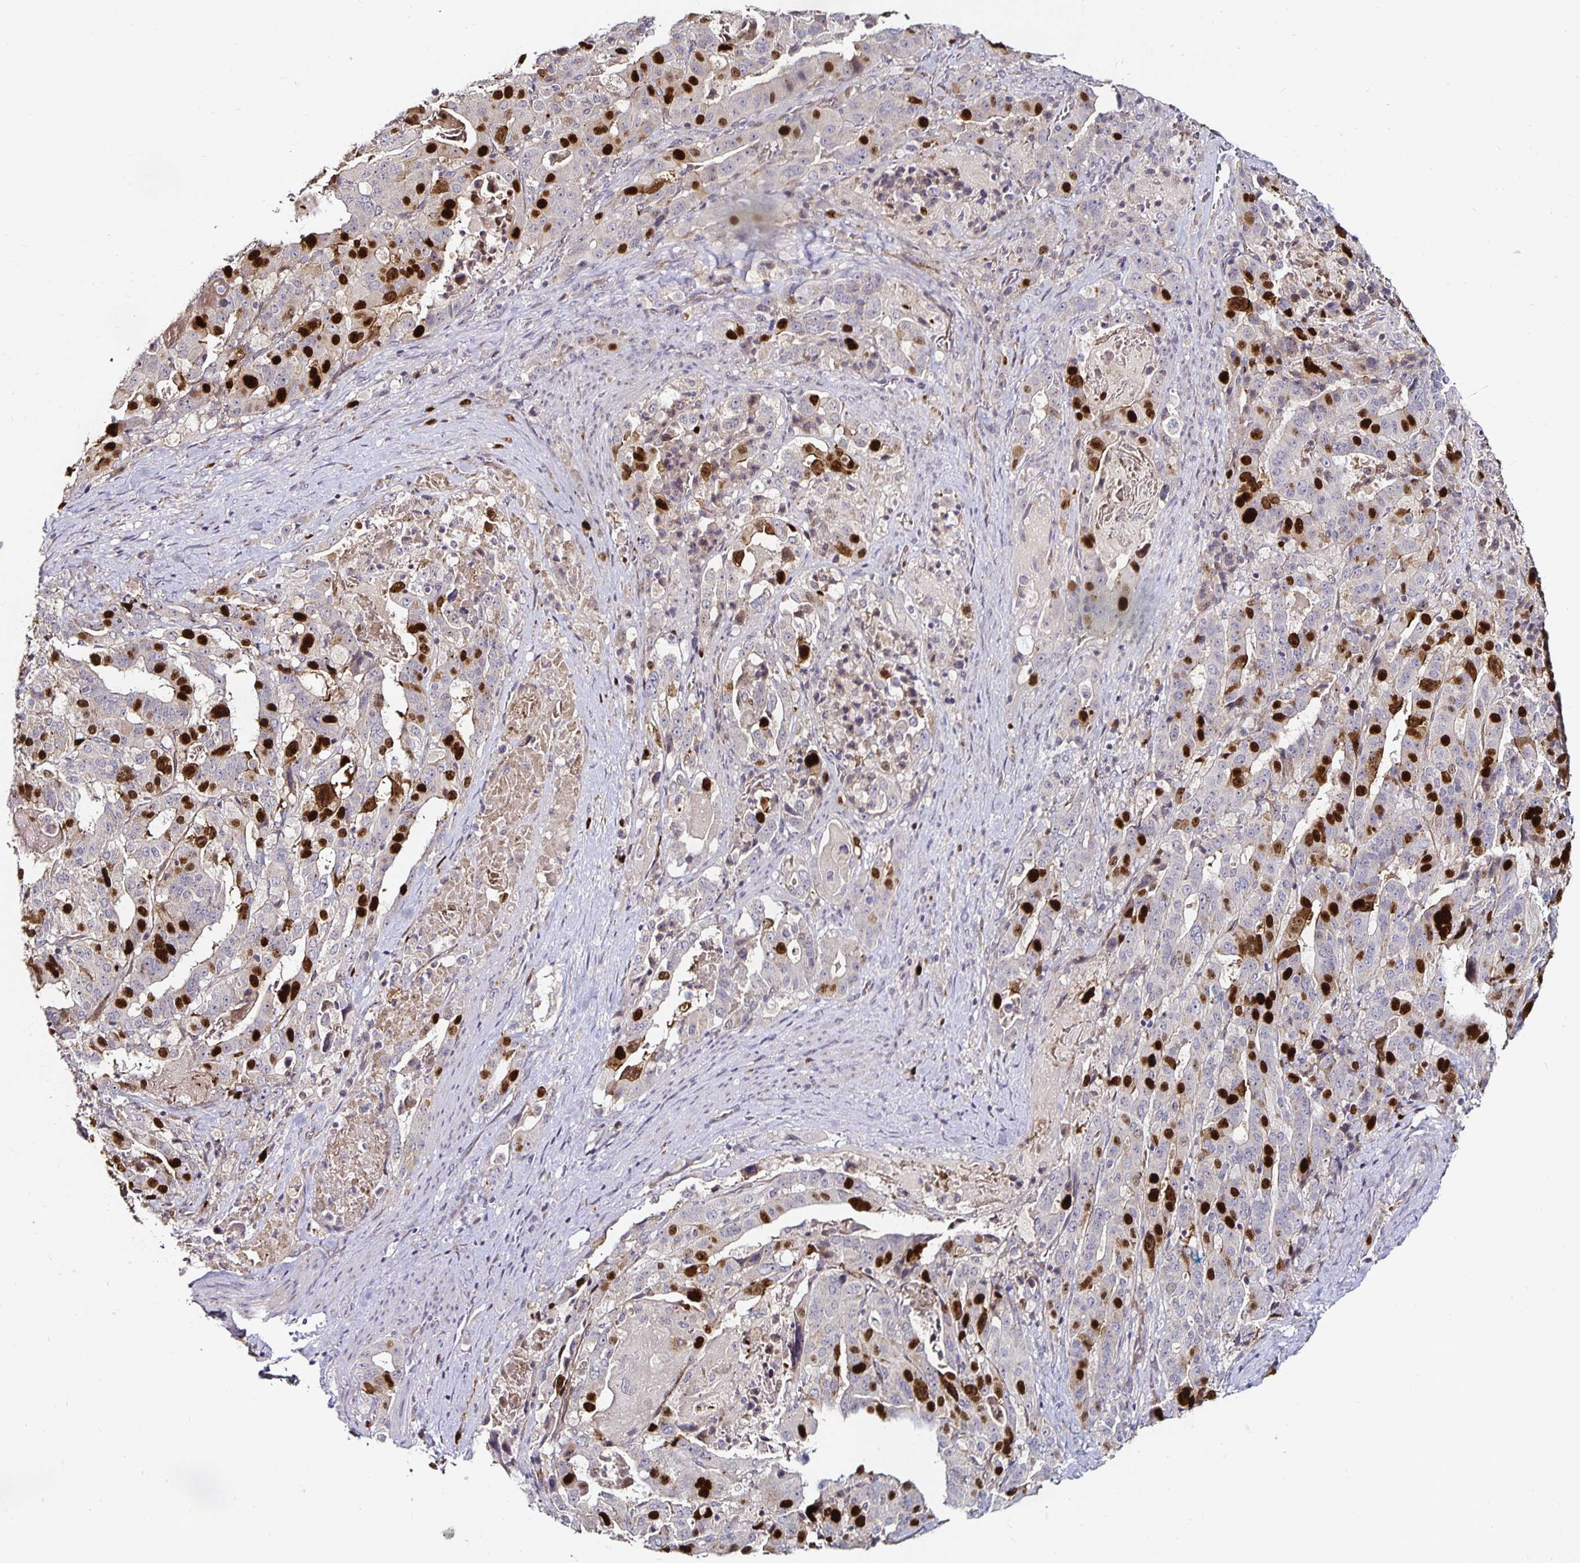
{"staining": {"intensity": "strong", "quantity": "<25%", "location": "nuclear"}, "tissue": "stomach cancer", "cell_type": "Tumor cells", "image_type": "cancer", "snomed": [{"axis": "morphology", "description": "Adenocarcinoma, NOS"}, {"axis": "topography", "description": "Stomach"}], "caption": "The micrograph demonstrates staining of stomach cancer, revealing strong nuclear protein staining (brown color) within tumor cells.", "gene": "ANLN", "patient": {"sex": "male", "age": 48}}